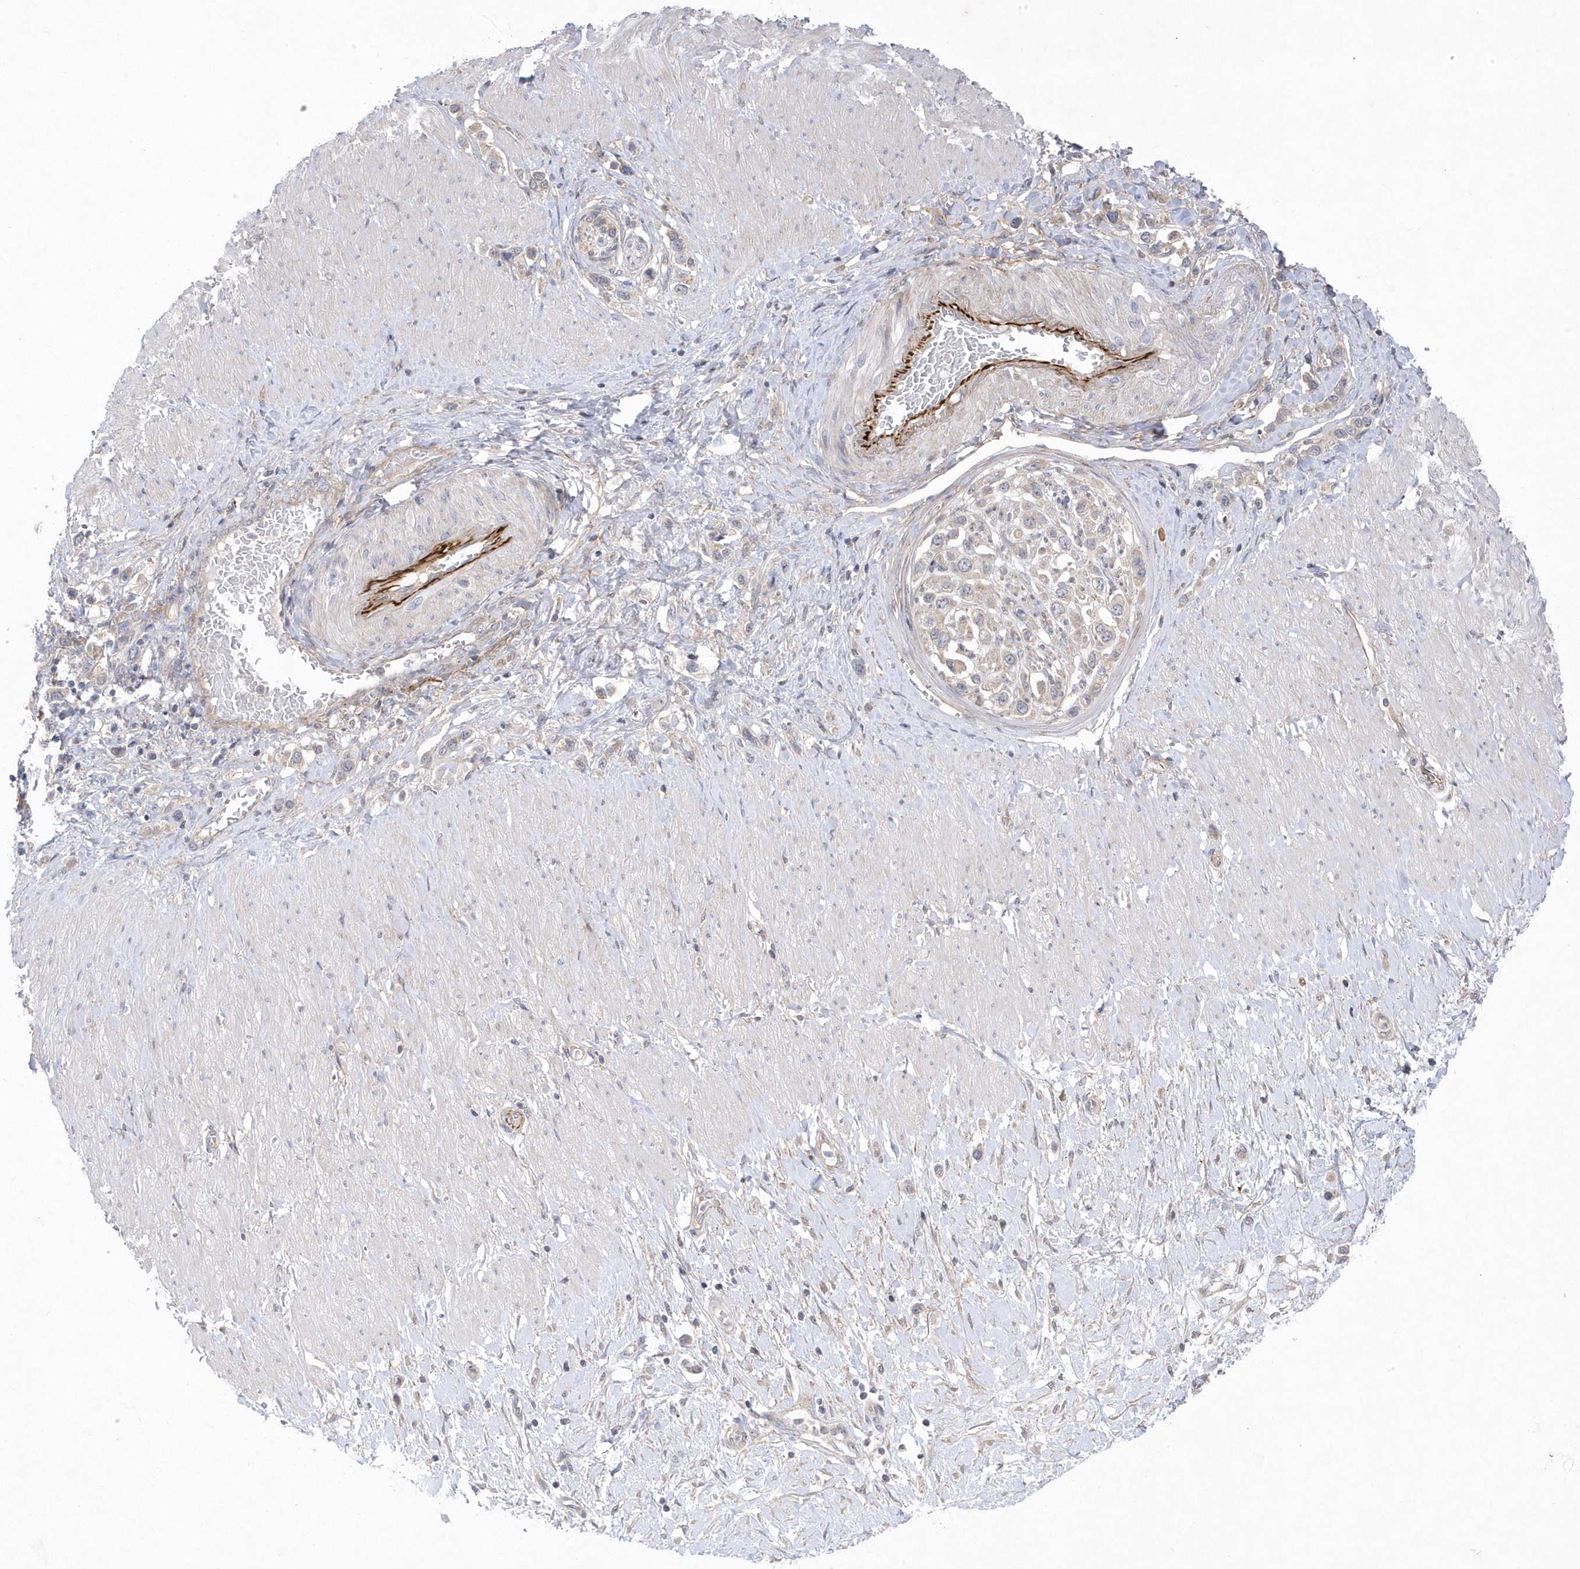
{"staining": {"intensity": "negative", "quantity": "none", "location": "none"}, "tissue": "stomach cancer", "cell_type": "Tumor cells", "image_type": "cancer", "snomed": [{"axis": "morphology", "description": "Normal tissue, NOS"}, {"axis": "morphology", "description": "Adenocarcinoma, NOS"}, {"axis": "topography", "description": "Stomach, upper"}, {"axis": "topography", "description": "Stomach"}], "caption": "Immunohistochemistry photomicrograph of neoplastic tissue: stomach cancer (adenocarcinoma) stained with DAB reveals no significant protein staining in tumor cells.", "gene": "ANAPC1", "patient": {"sex": "female", "age": 65}}